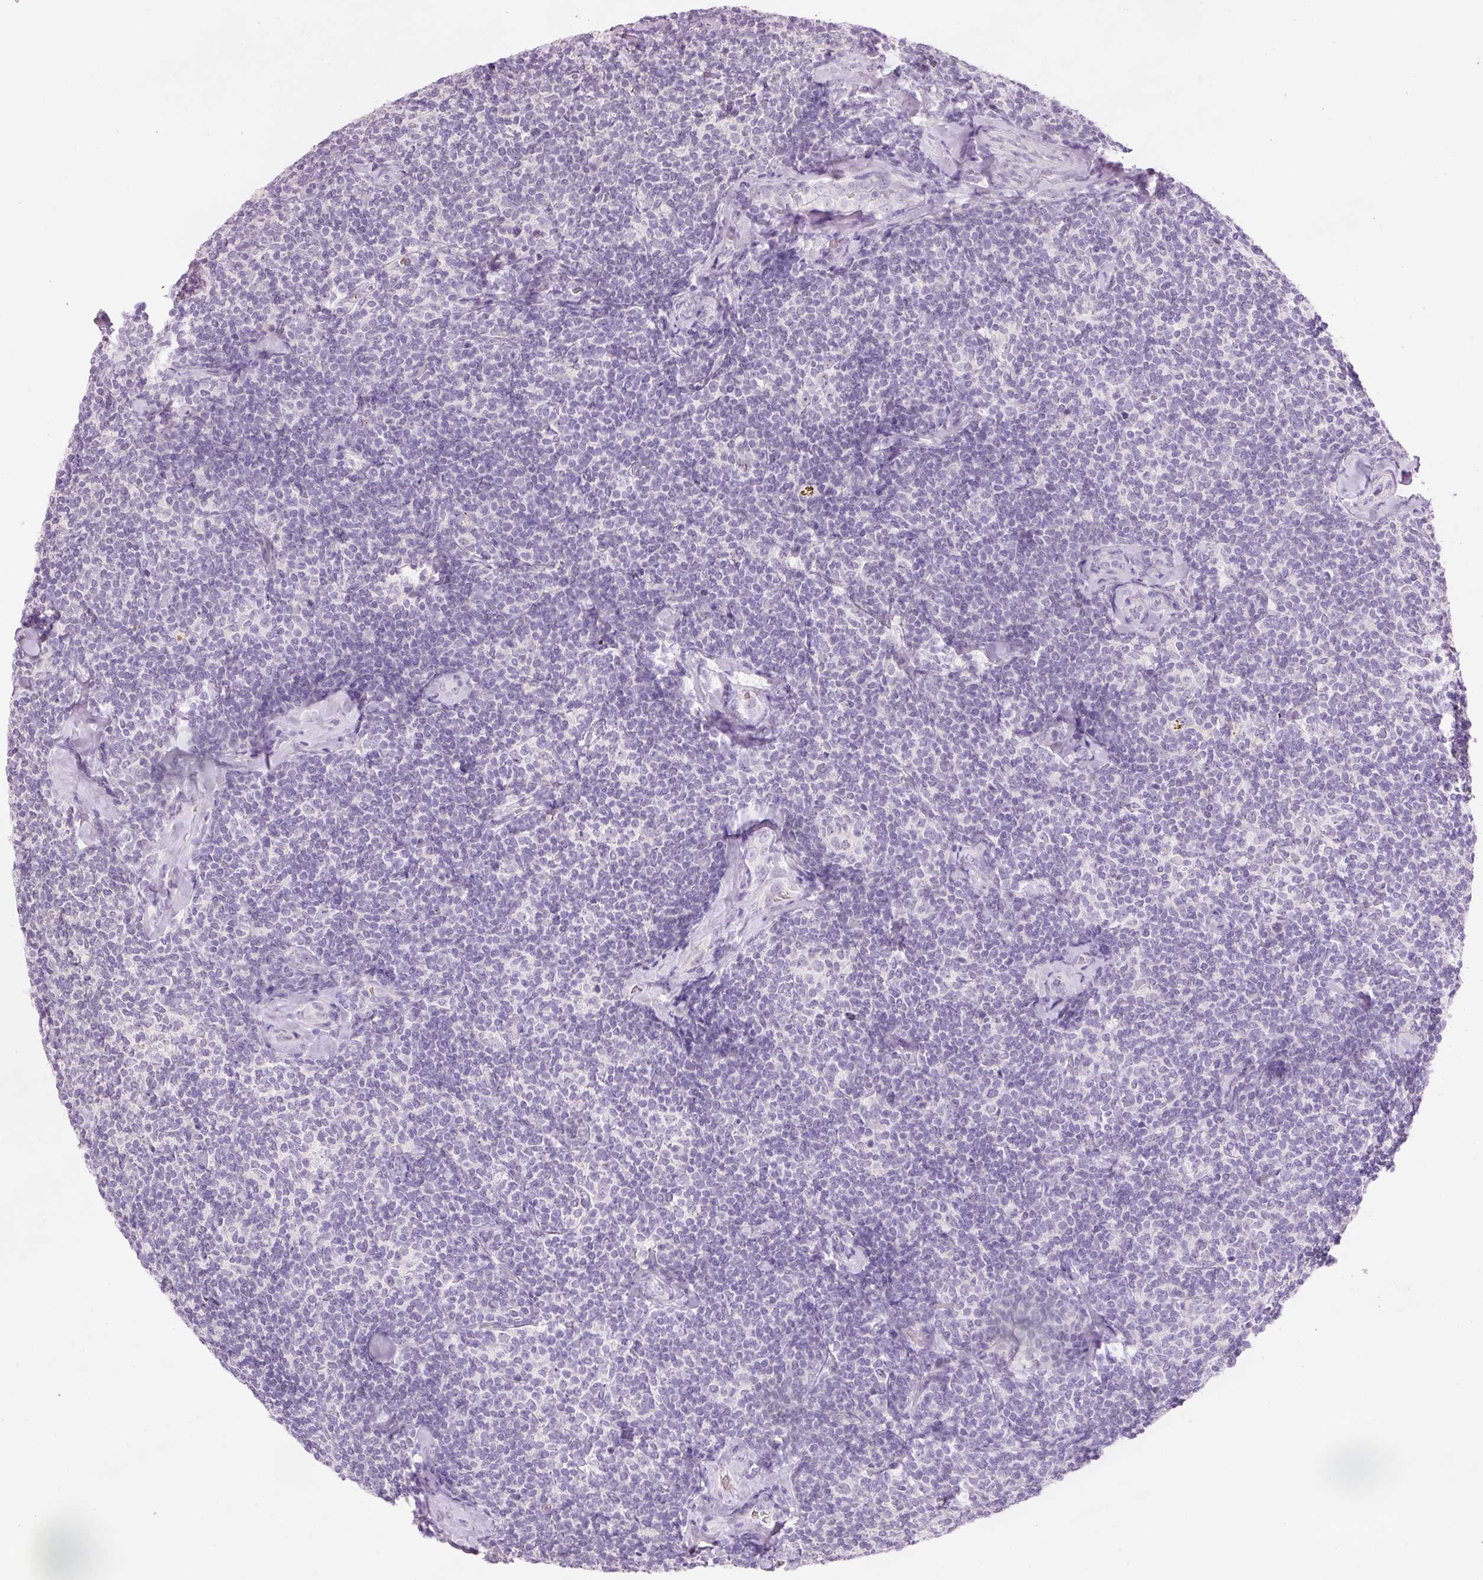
{"staining": {"intensity": "negative", "quantity": "none", "location": "none"}, "tissue": "lymphoma", "cell_type": "Tumor cells", "image_type": "cancer", "snomed": [{"axis": "morphology", "description": "Malignant lymphoma, non-Hodgkin's type, Low grade"}, {"axis": "topography", "description": "Lymph node"}], "caption": "This is an IHC micrograph of malignant lymphoma, non-Hodgkin's type (low-grade). There is no positivity in tumor cells.", "gene": "DHRS11", "patient": {"sex": "female", "age": 56}}